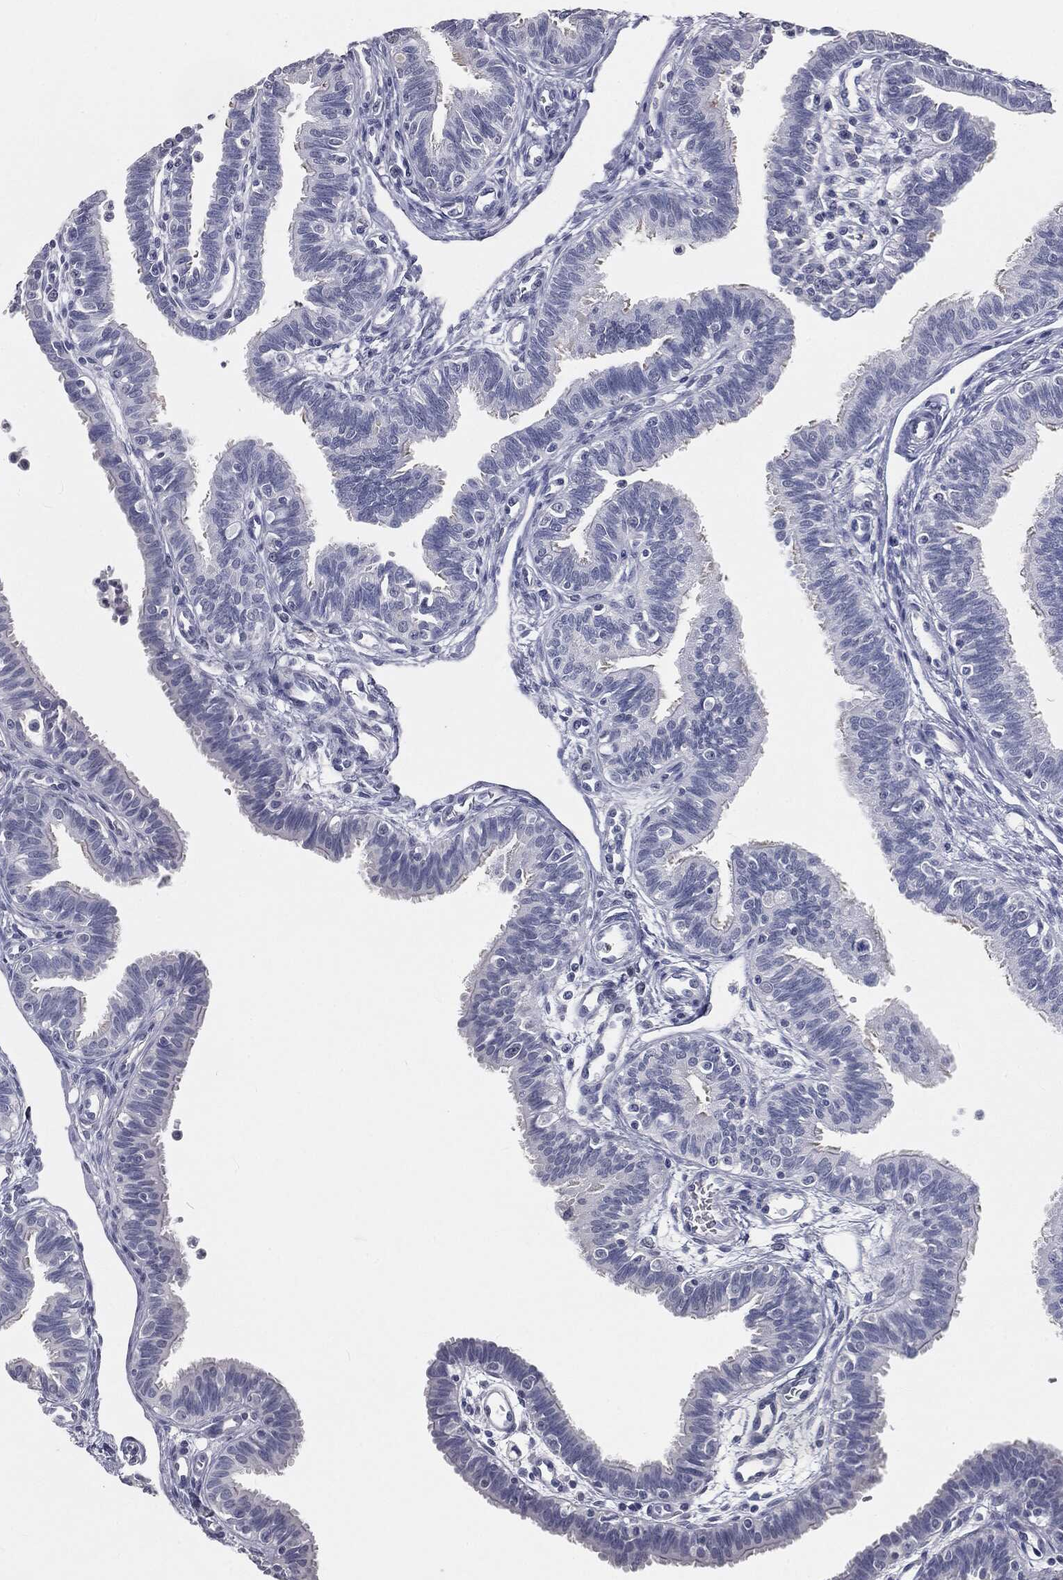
{"staining": {"intensity": "negative", "quantity": "none", "location": "none"}, "tissue": "fallopian tube", "cell_type": "Glandular cells", "image_type": "normal", "snomed": [{"axis": "morphology", "description": "Normal tissue, NOS"}, {"axis": "topography", "description": "Fallopian tube"}], "caption": "Photomicrograph shows no protein expression in glandular cells of normal fallopian tube. (DAB (3,3'-diaminobenzidine) immunohistochemistry visualized using brightfield microscopy, high magnification).", "gene": "PRAME", "patient": {"sex": "female", "age": 36}}